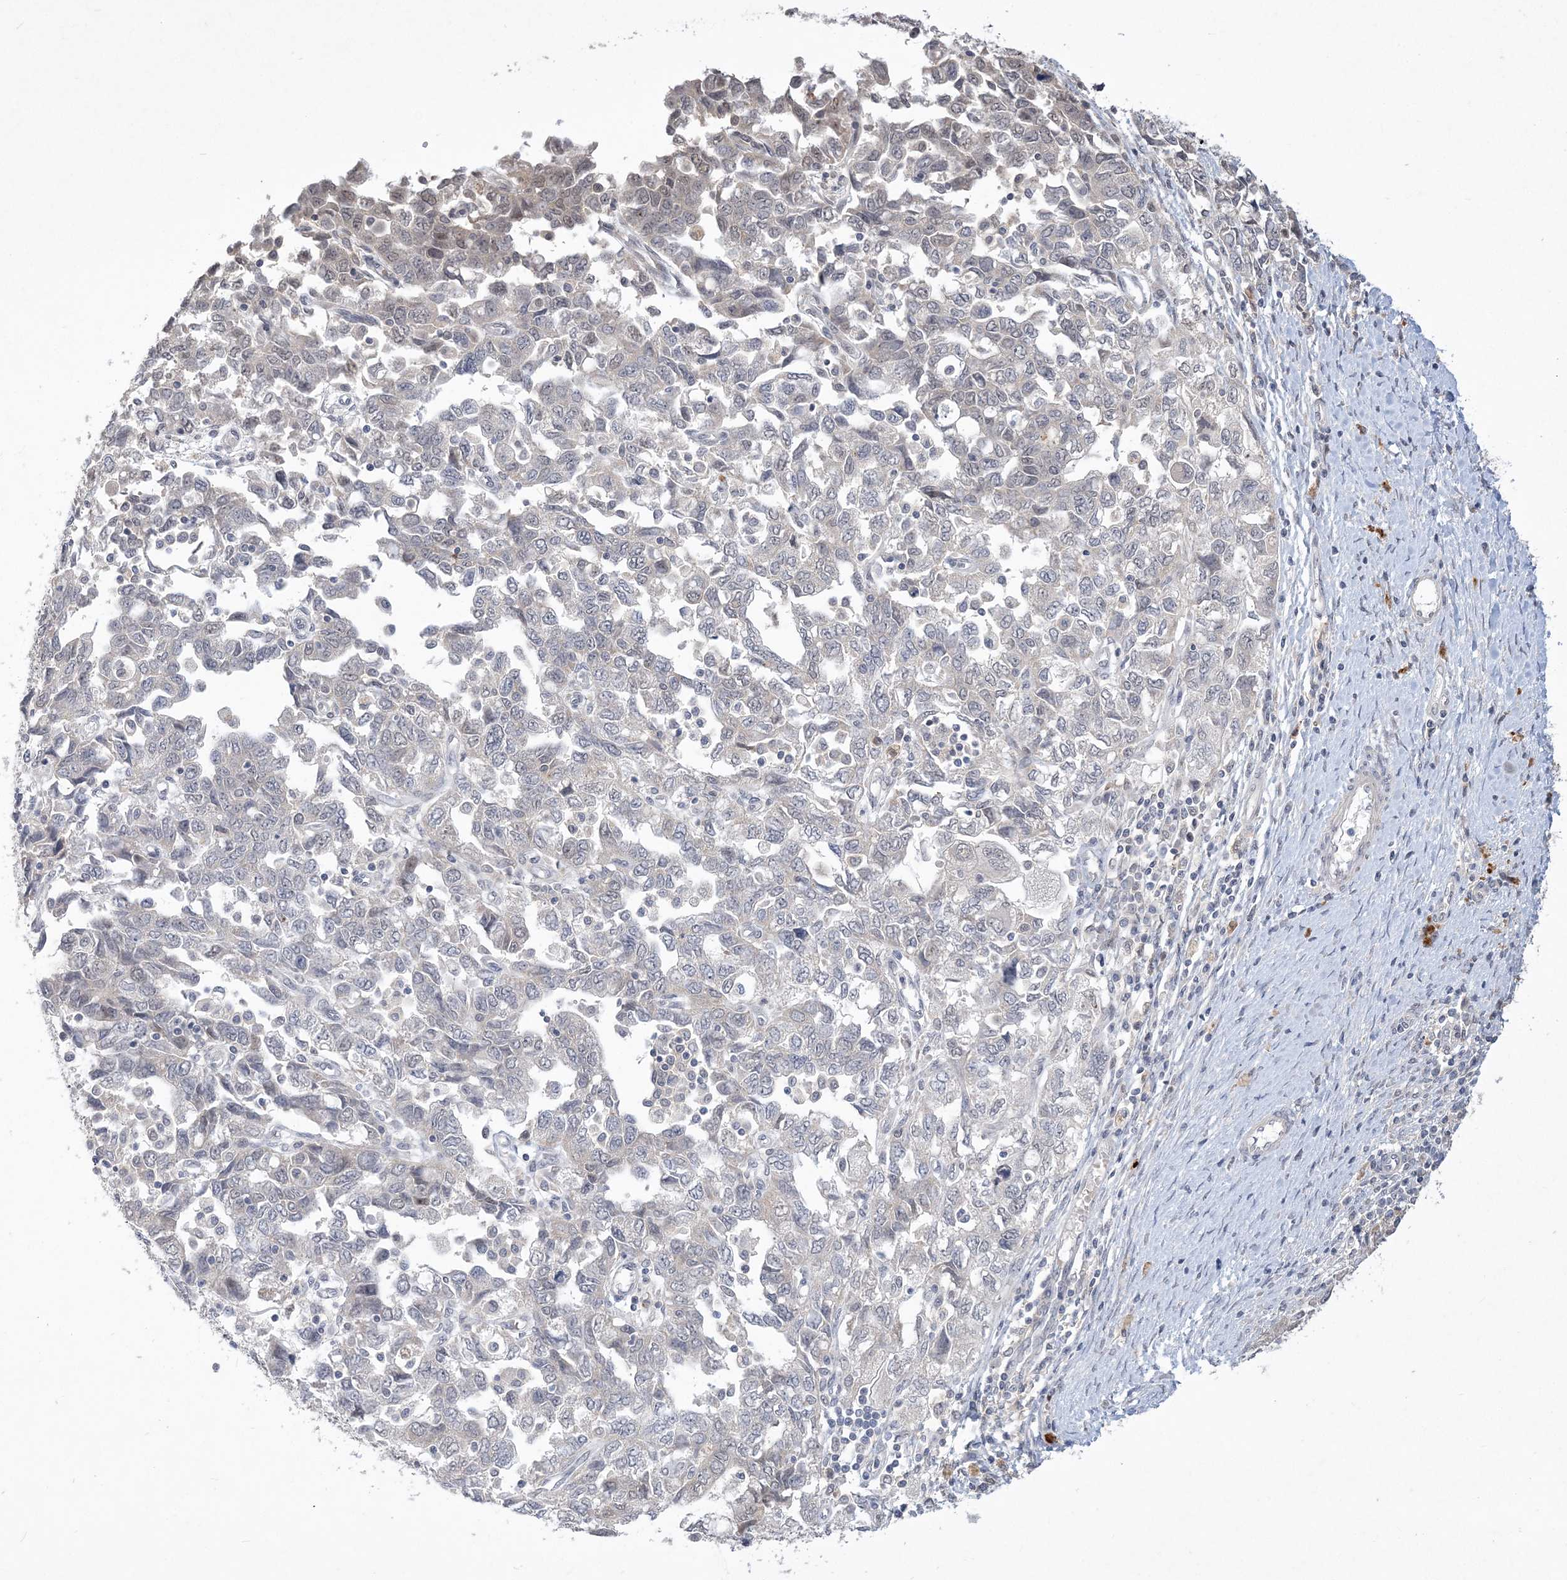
{"staining": {"intensity": "negative", "quantity": "none", "location": "none"}, "tissue": "ovarian cancer", "cell_type": "Tumor cells", "image_type": "cancer", "snomed": [{"axis": "morphology", "description": "Carcinoma, NOS"}, {"axis": "morphology", "description": "Cystadenocarcinoma, serous, NOS"}, {"axis": "topography", "description": "Ovary"}], "caption": "An immunohistochemistry photomicrograph of carcinoma (ovarian) is shown. There is no staining in tumor cells of carcinoma (ovarian).", "gene": "TSPEAR", "patient": {"sex": "female", "age": 69}}